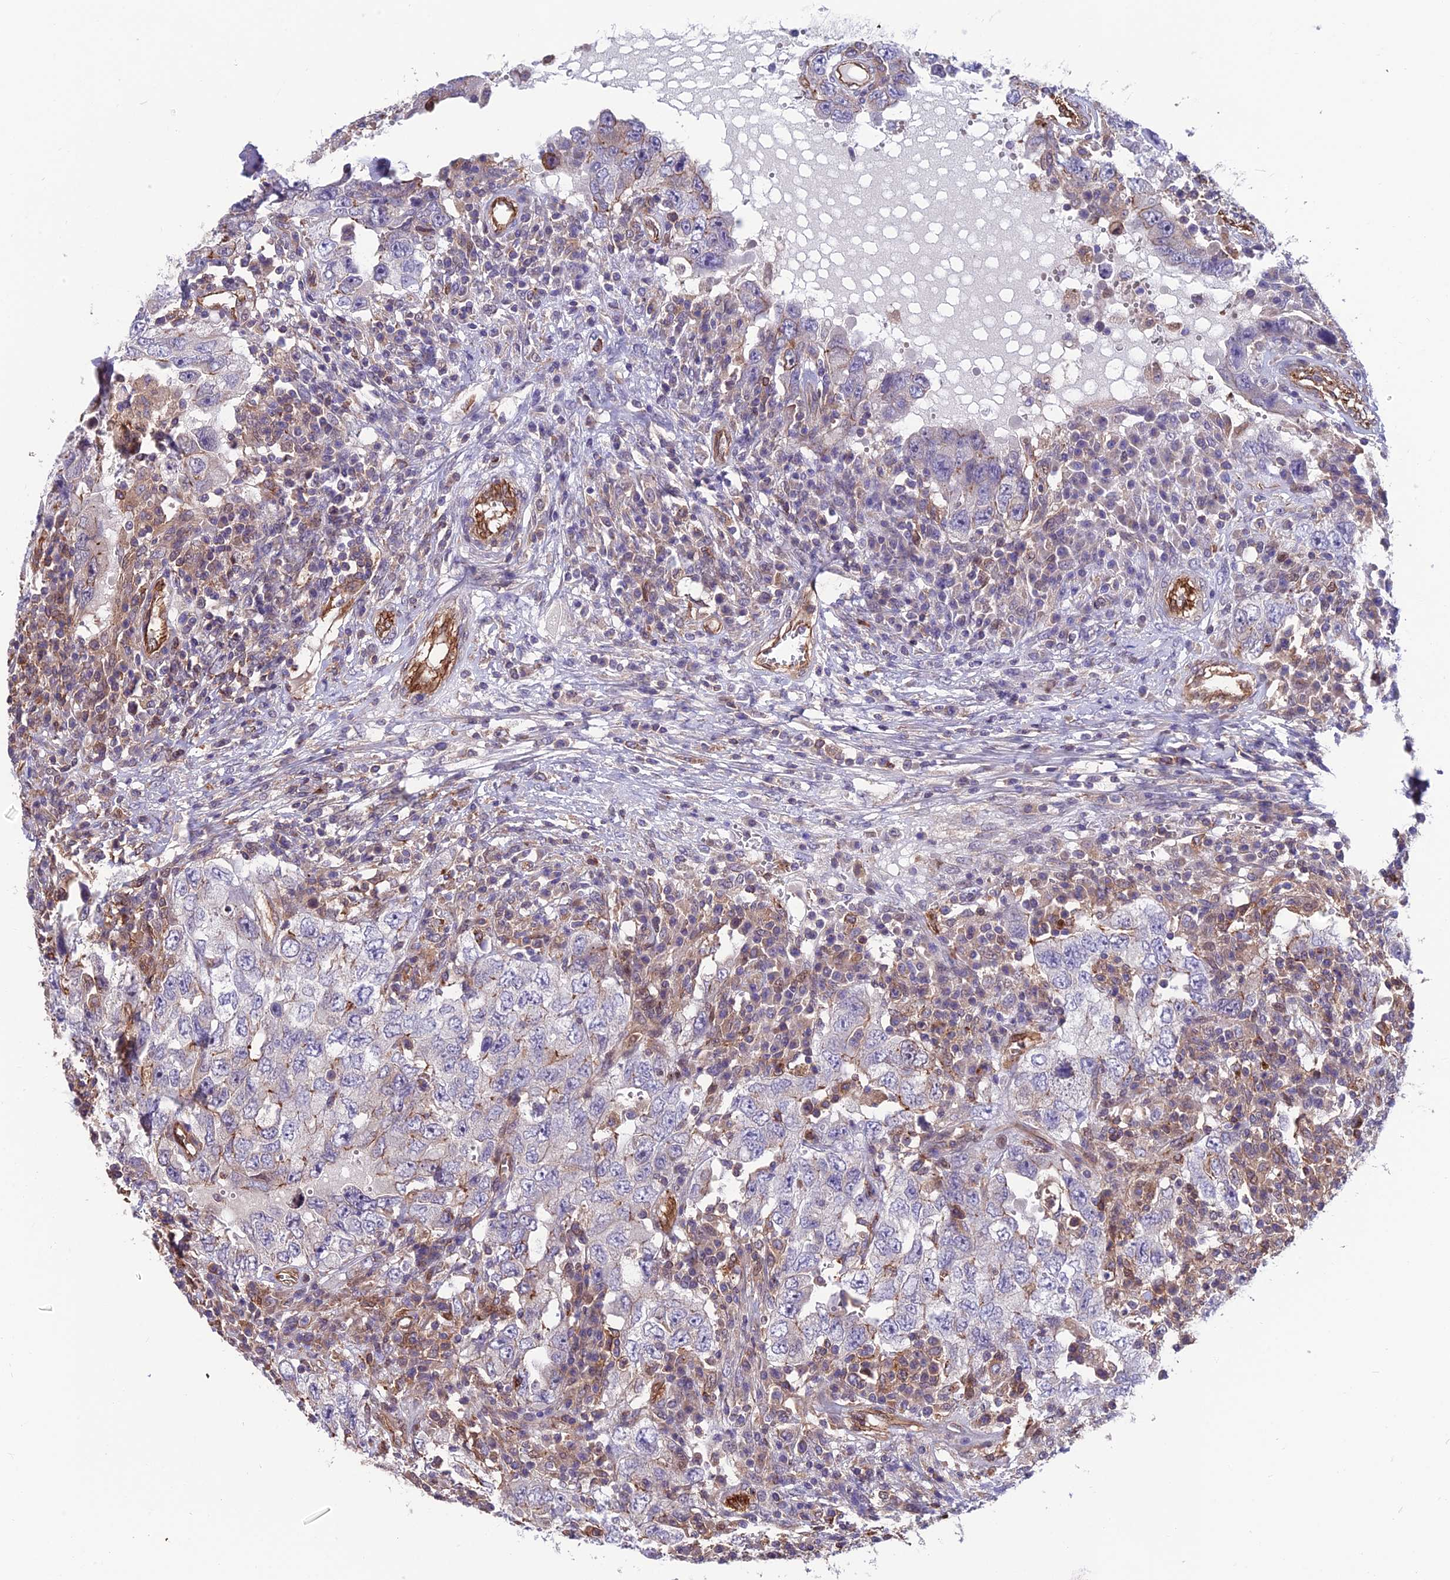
{"staining": {"intensity": "negative", "quantity": "none", "location": "none"}, "tissue": "testis cancer", "cell_type": "Tumor cells", "image_type": "cancer", "snomed": [{"axis": "morphology", "description": "Carcinoma, Embryonal, NOS"}, {"axis": "topography", "description": "Testis"}], "caption": "IHC photomicrograph of neoplastic tissue: human testis cancer (embryonal carcinoma) stained with DAB shows no significant protein staining in tumor cells.", "gene": "RTN4RL1", "patient": {"sex": "male", "age": 26}}